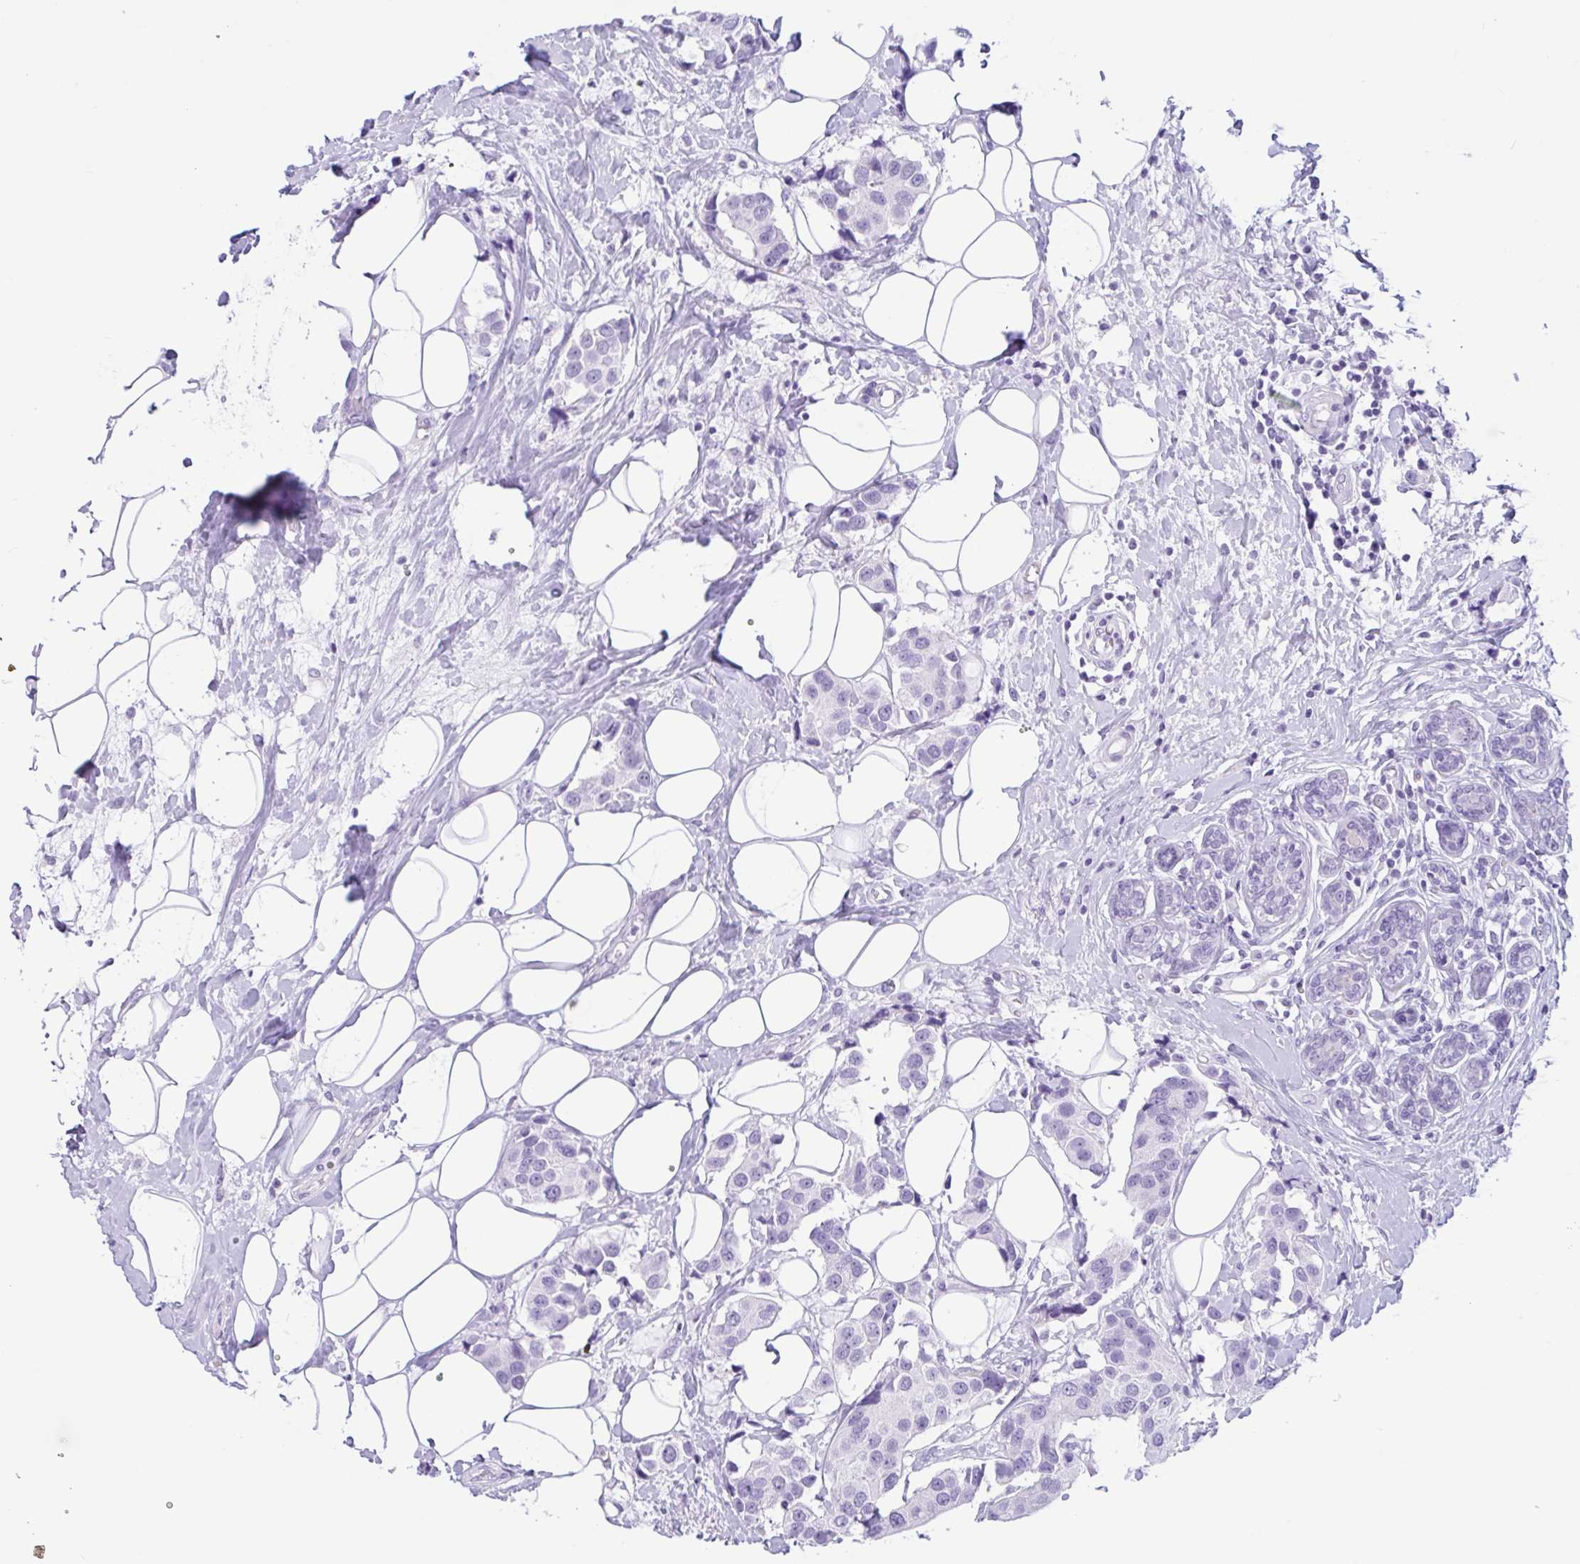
{"staining": {"intensity": "negative", "quantity": "none", "location": "none"}, "tissue": "breast cancer", "cell_type": "Tumor cells", "image_type": "cancer", "snomed": [{"axis": "morphology", "description": "Normal tissue, NOS"}, {"axis": "morphology", "description": "Duct carcinoma"}, {"axis": "topography", "description": "Breast"}], "caption": "IHC histopathology image of neoplastic tissue: breast cancer stained with DAB demonstrates no significant protein positivity in tumor cells.", "gene": "CTSE", "patient": {"sex": "female", "age": 39}}